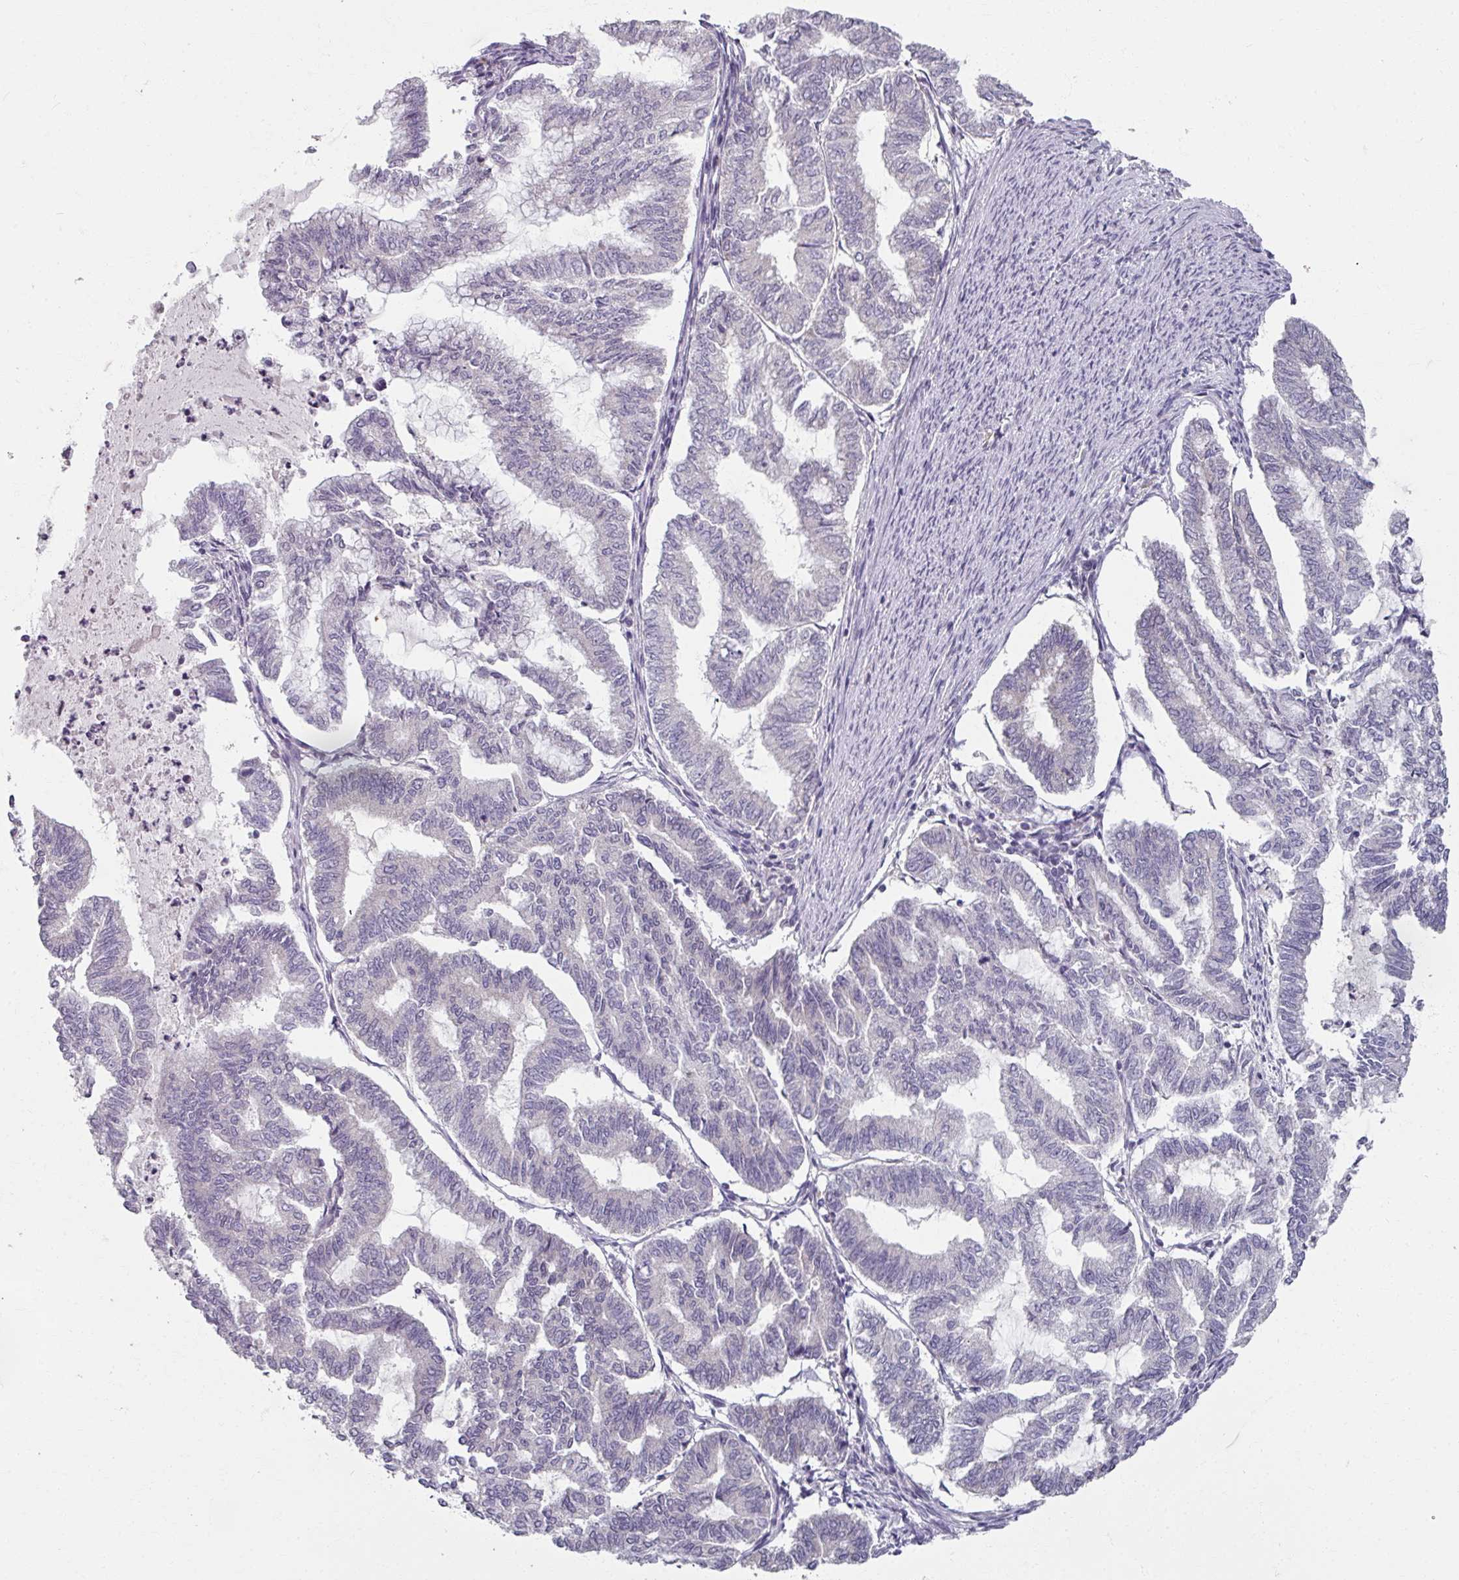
{"staining": {"intensity": "negative", "quantity": "none", "location": "none"}, "tissue": "endometrial cancer", "cell_type": "Tumor cells", "image_type": "cancer", "snomed": [{"axis": "morphology", "description": "Adenocarcinoma, NOS"}, {"axis": "topography", "description": "Endometrium"}], "caption": "An immunohistochemistry (IHC) histopathology image of endometrial adenocarcinoma is shown. There is no staining in tumor cells of endometrial adenocarcinoma. (Stains: DAB (3,3'-diaminobenzidine) IHC with hematoxylin counter stain, Microscopy: brightfield microscopy at high magnification).", "gene": "RIPOR3", "patient": {"sex": "female", "age": 79}}